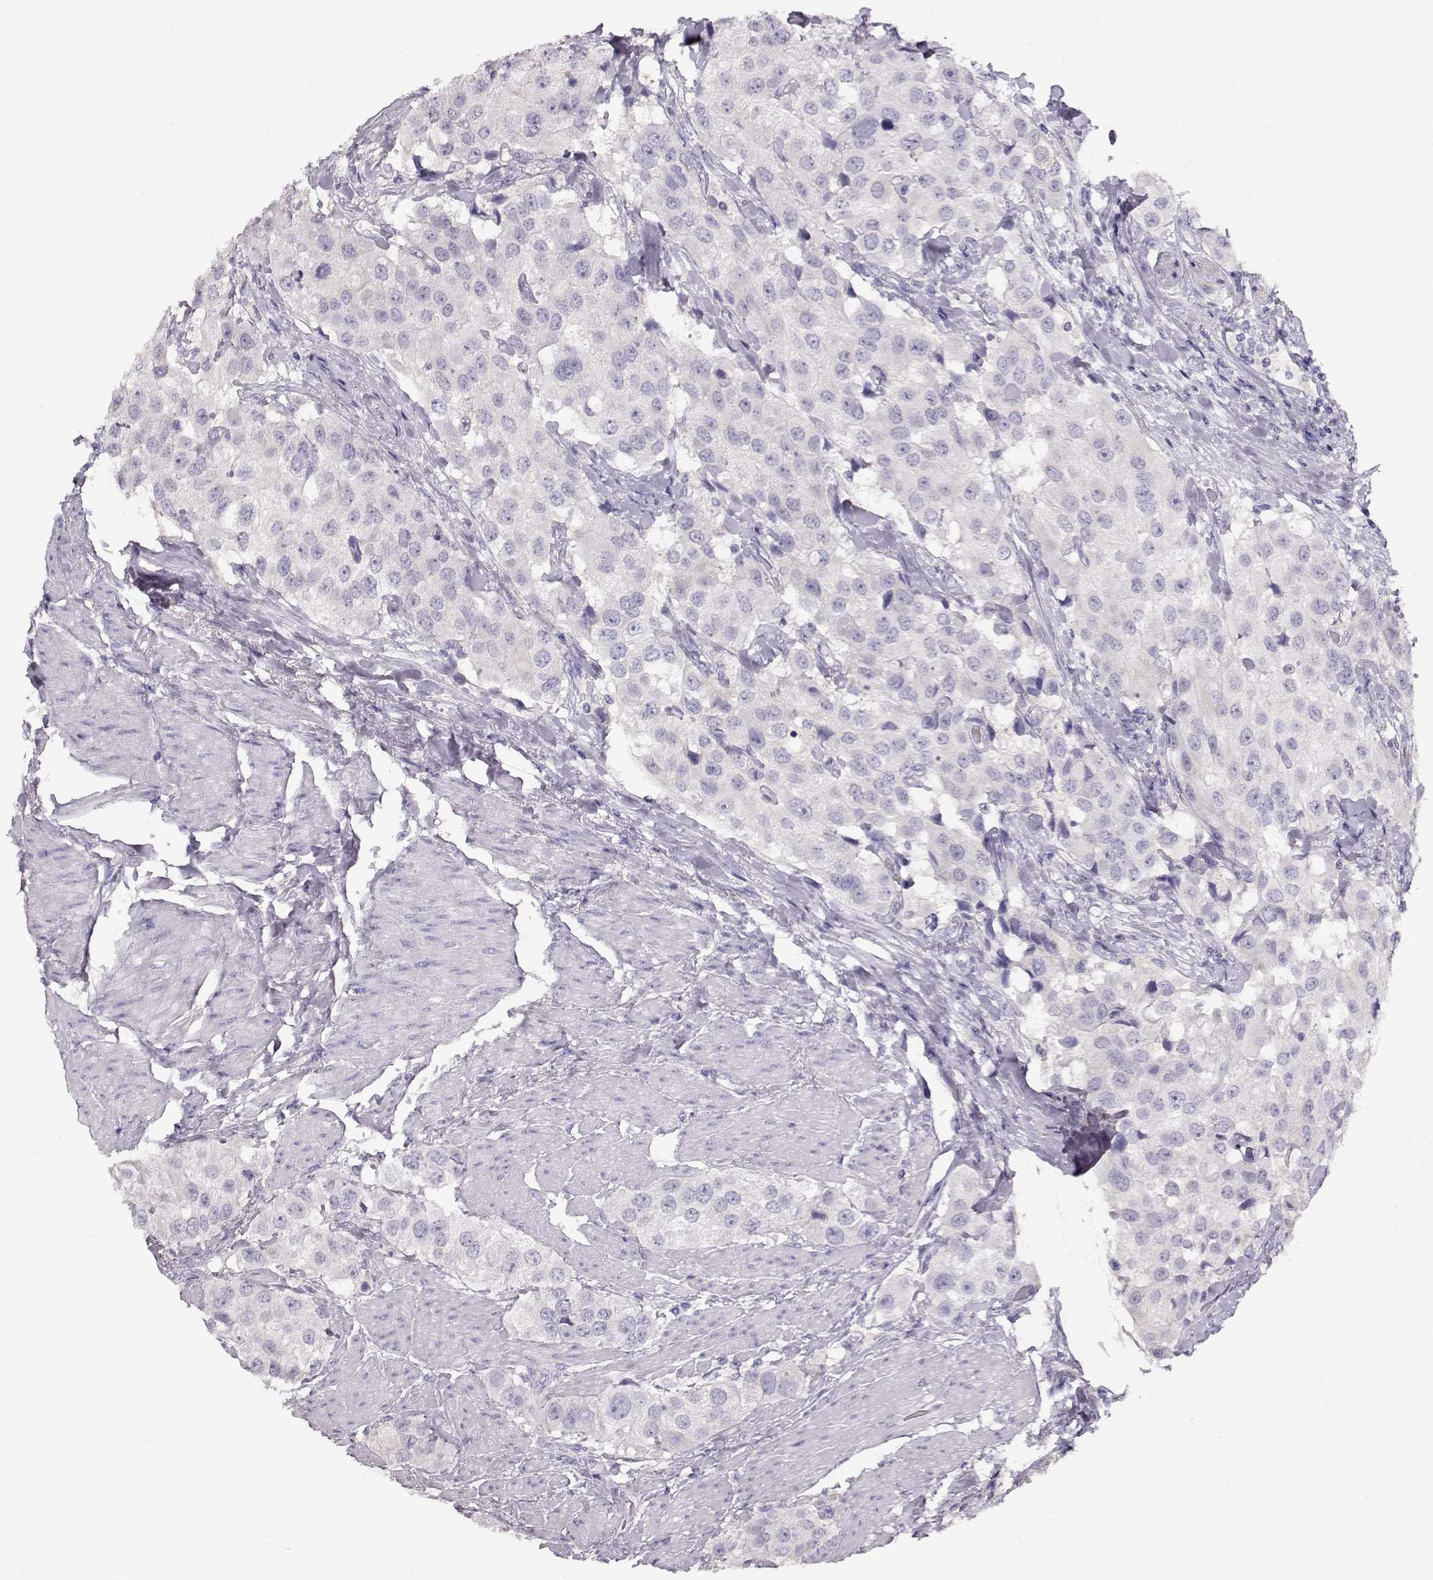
{"staining": {"intensity": "negative", "quantity": "none", "location": "none"}, "tissue": "urothelial cancer", "cell_type": "Tumor cells", "image_type": "cancer", "snomed": [{"axis": "morphology", "description": "Urothelial carcinoma, High grade"}, {"axis": "topography", "description": "Urinary bladder"}], "caption": "A high-resolution image shows immunohistochemistry (IHC) staining of urothelial carcinoma (high-grade), which shows no significant positivity in tumor cells.", "gene": "NDRG4", "patient": {"sex": "female", "age": 64}}